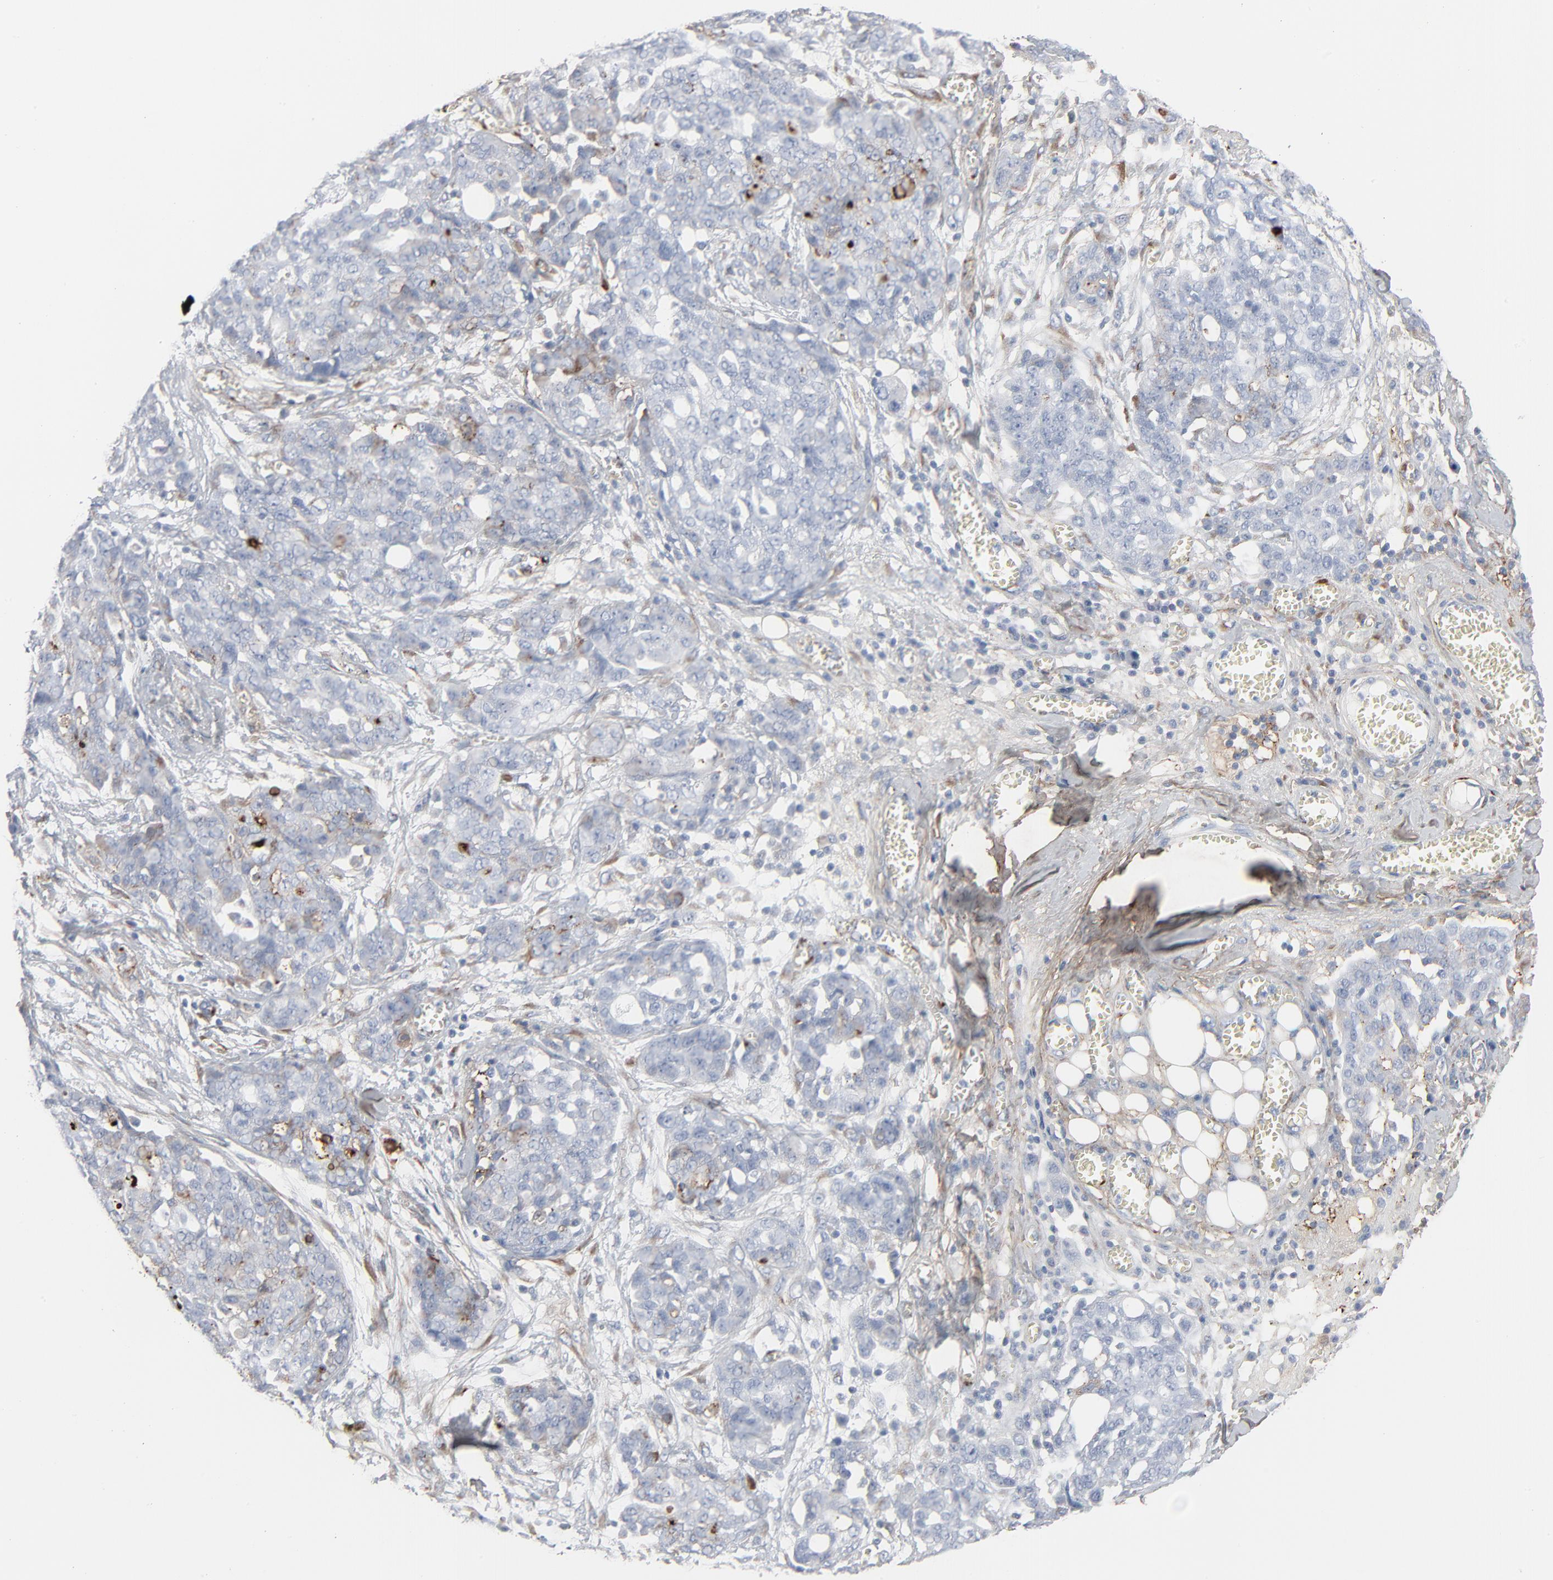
{"staining": {"intensity": "moderate", "quantity": "<25%", "location": "cytoplasmic/membranous"}, "tissue": "ovarian cancer", "cell_type": "Tumor cells", "image_type": "cancer", "snomed": [{"axis": "morphology", "description": "Cystadenocarcinoma, serous, NOS"}, {"axis": "topography", "description": "Soft tissue"}, {"axis": "topography", "description": "Ovary"}], "caption": "Protein expression analysis of human serous cystadenocarcinoma (ovarian) reveals moderate cytoplasmic/membranous positivity in about <25% of tumor cells. (DAB (3,3'-diaminobenzidine) IHC, brown staining for protein, blue staining for nuclei).", "gene": "BGN", "patient": {"sex": "female", "age": 57}}